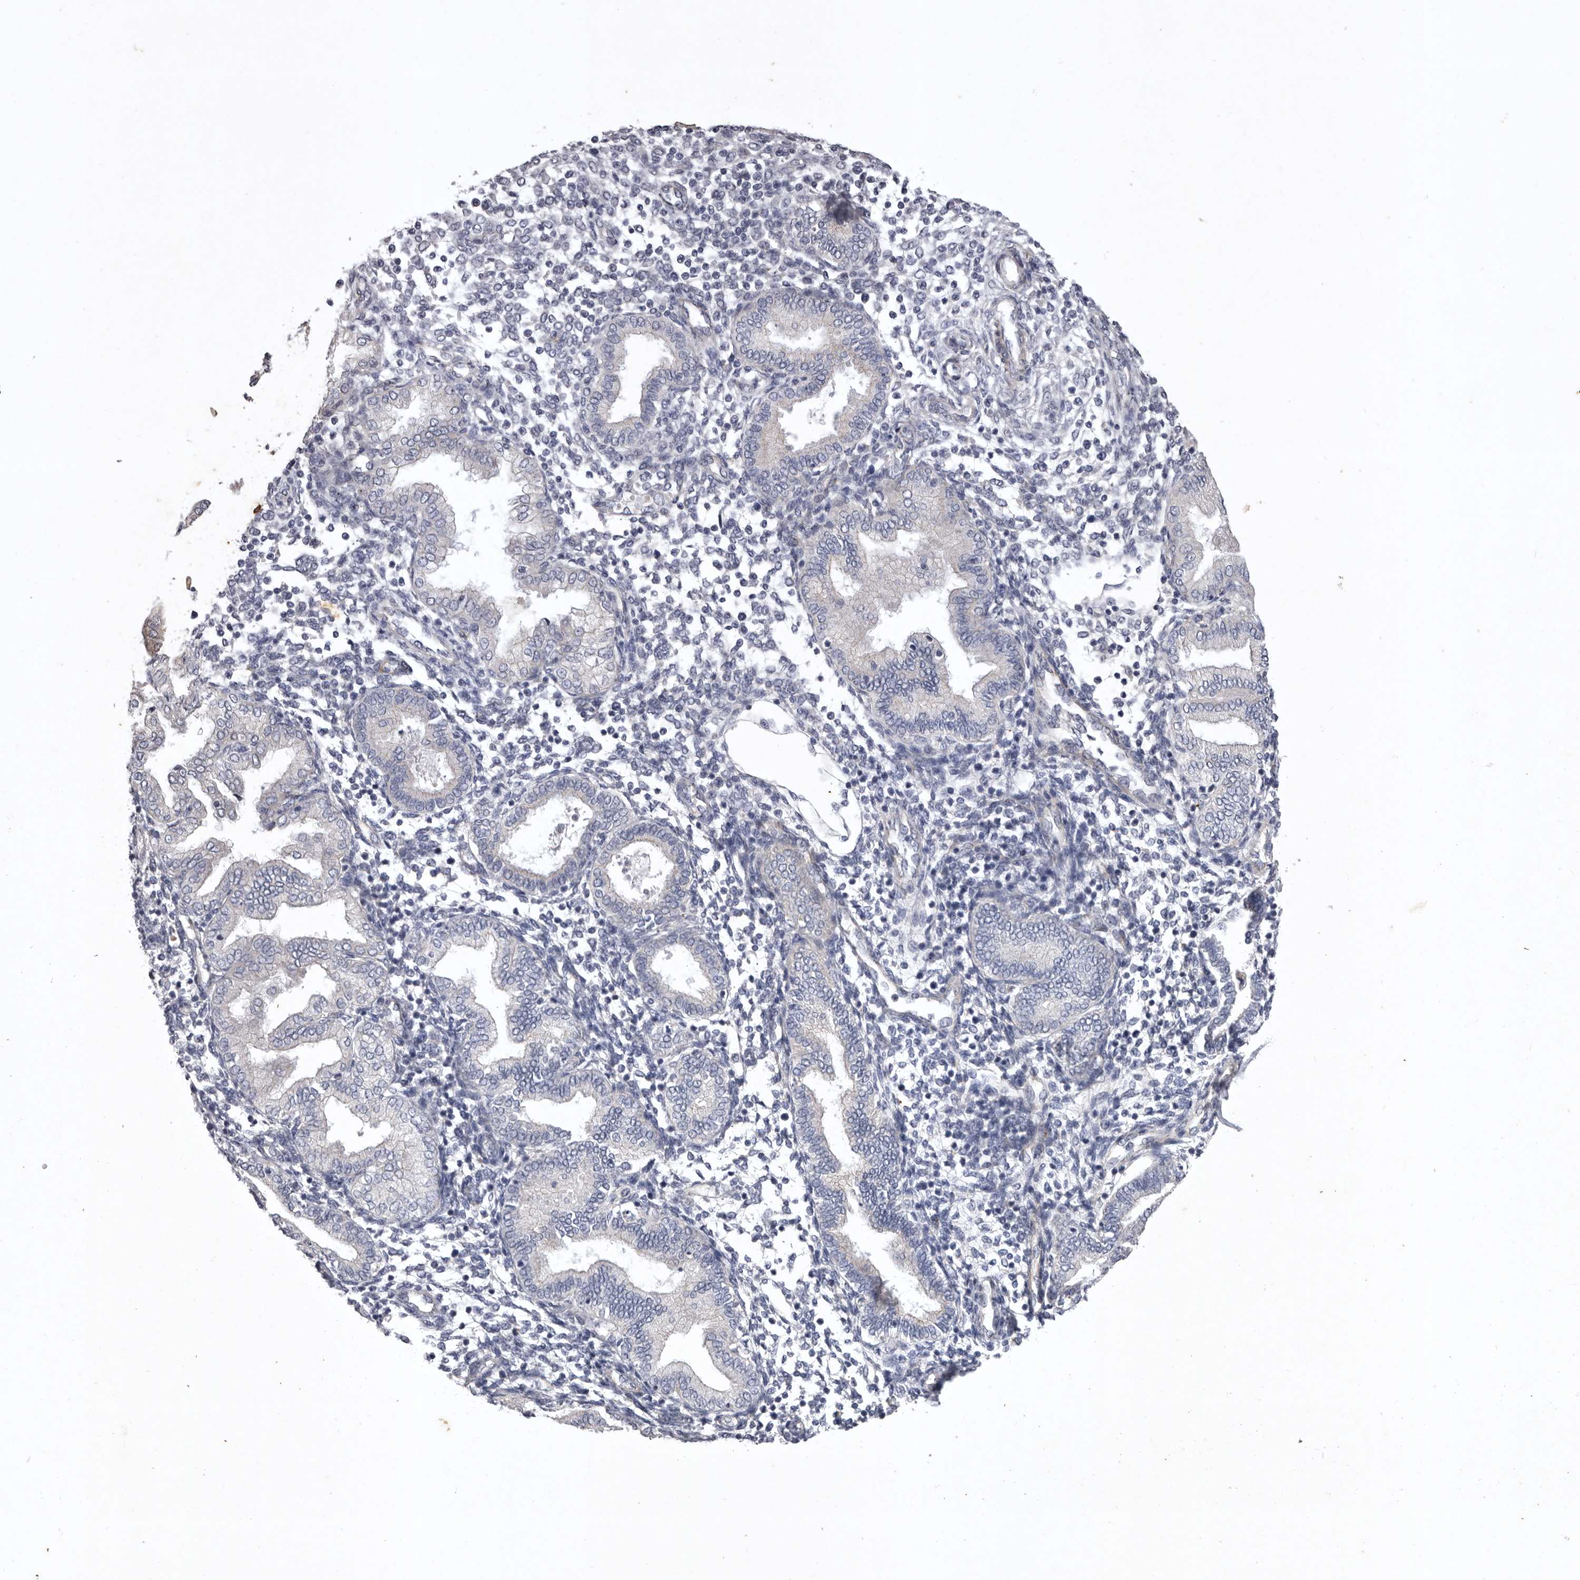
{"staining": {"intensity": "negative", "quantity": "none", "location": "none"}, "tissue": "endometrium", "cell_type": "Cells in endometrial stroma", "image_type": "normal", "snomed": [{"axis": "morphology", "description": "Normal tissue, NOS"}, {"axis": "topography", "description": "Endometrium"}], "caption": "Immunohistochemistry (IHC) image of normal endometrium: endometrium stained with DAB reveals no significant protein positivity in cells in endometrial stroma.", "gene": "NKAIN4", "patient": {"sex": "female", "age": 53}}